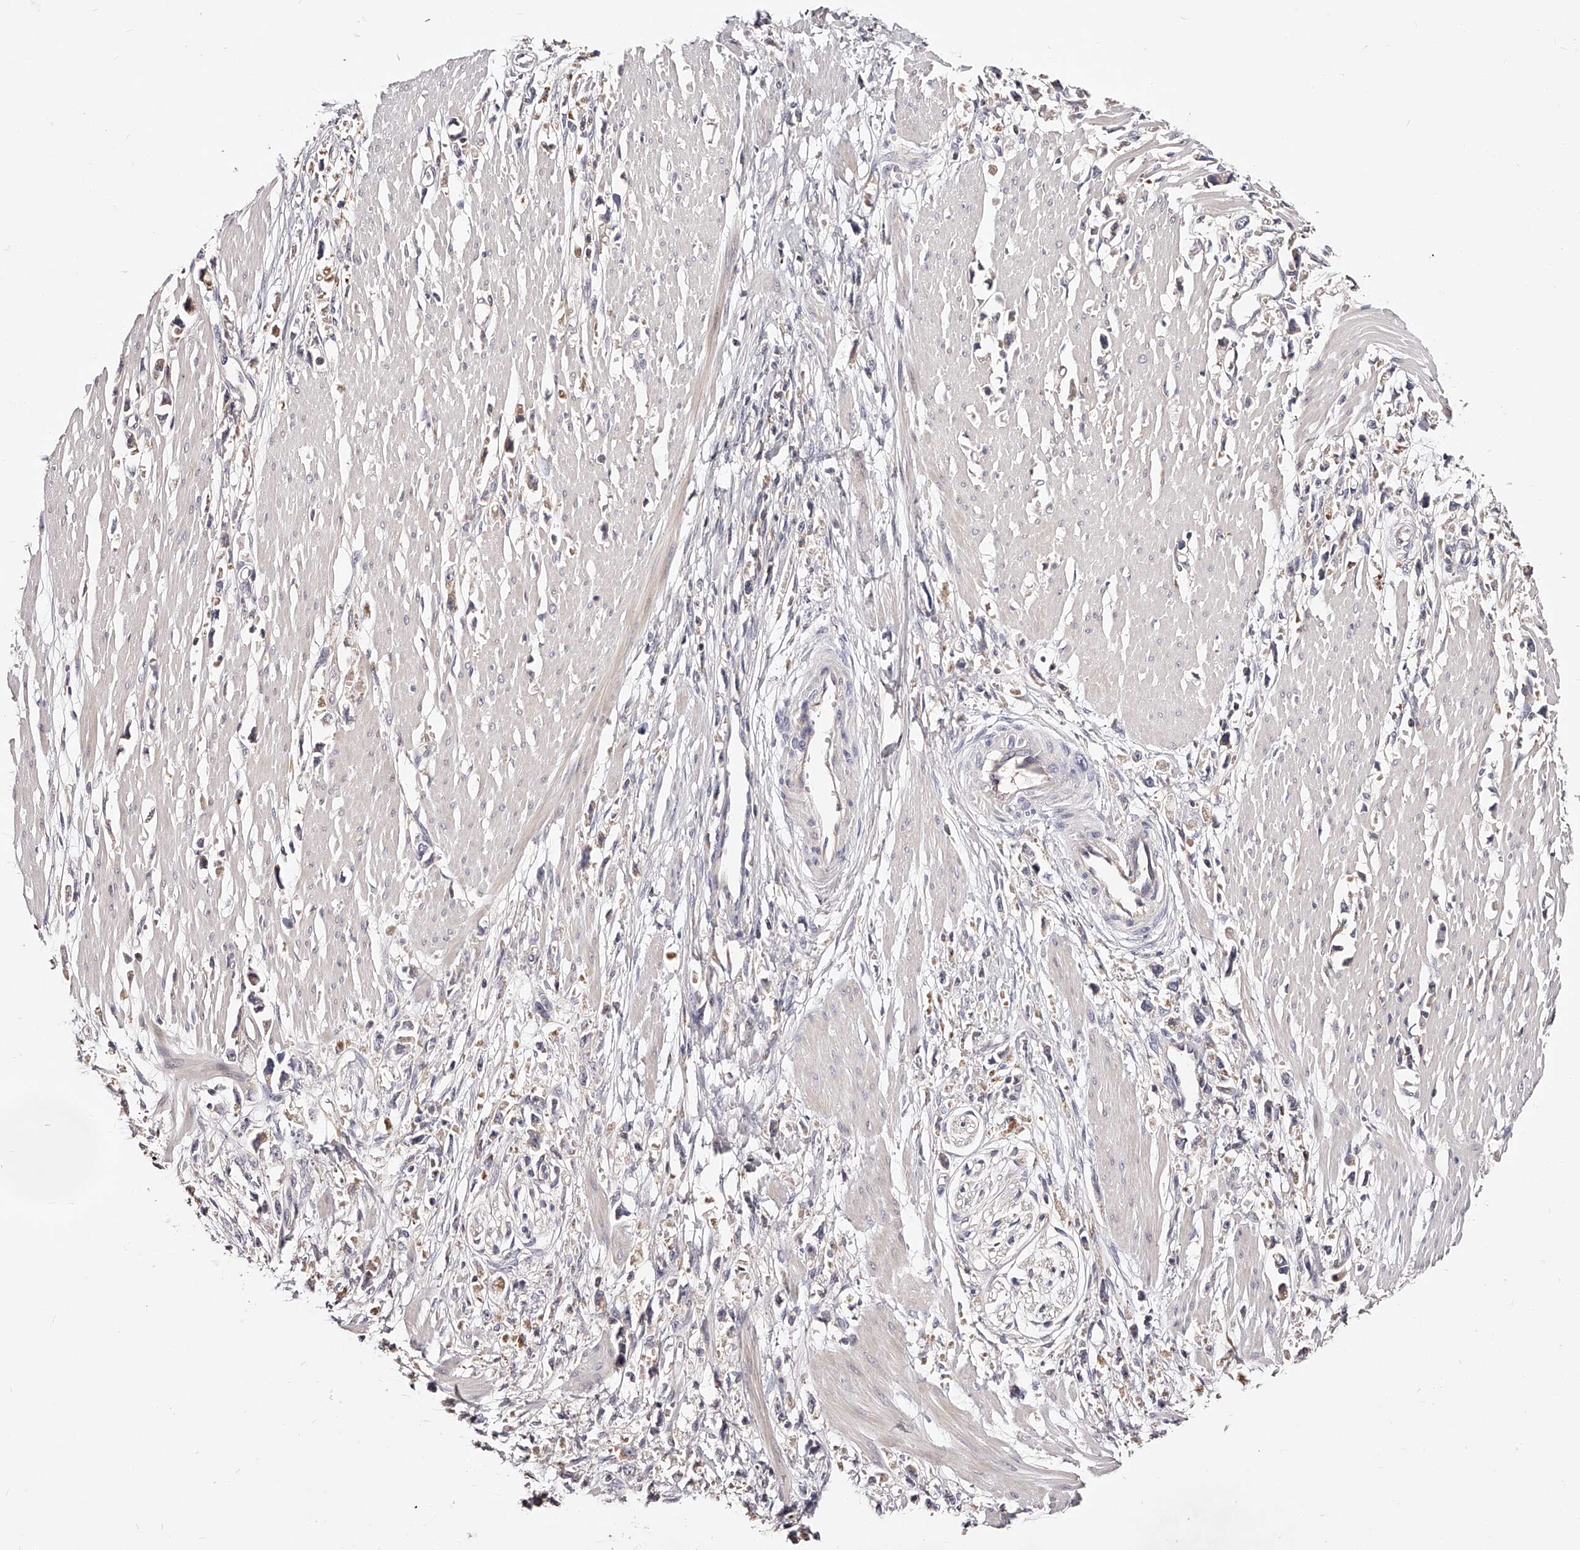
{"staining": {"intensity": "weak", "quantity": "<25%", "location": "cytoplasmic/membranous"}, "tissue": "stomach cancer", "cell_type": "Tumor cells", "image_type": "cancer", "snomed": [{"axis": "morphology", "description": "Adenocarcinoma, NOS"}, {"axis": "topography", "description": "Stomach"}], "caption": "Immunohistochemical staining of human stomach cancer shows no significant staining in tumor cells. (Brightfield microscopy of DAB (3,3'-diaminobenzidine) immunohistochemistry at high magnification).", "gene": "PHACTR1", "patient": {"sex": "female", "age": 59}}